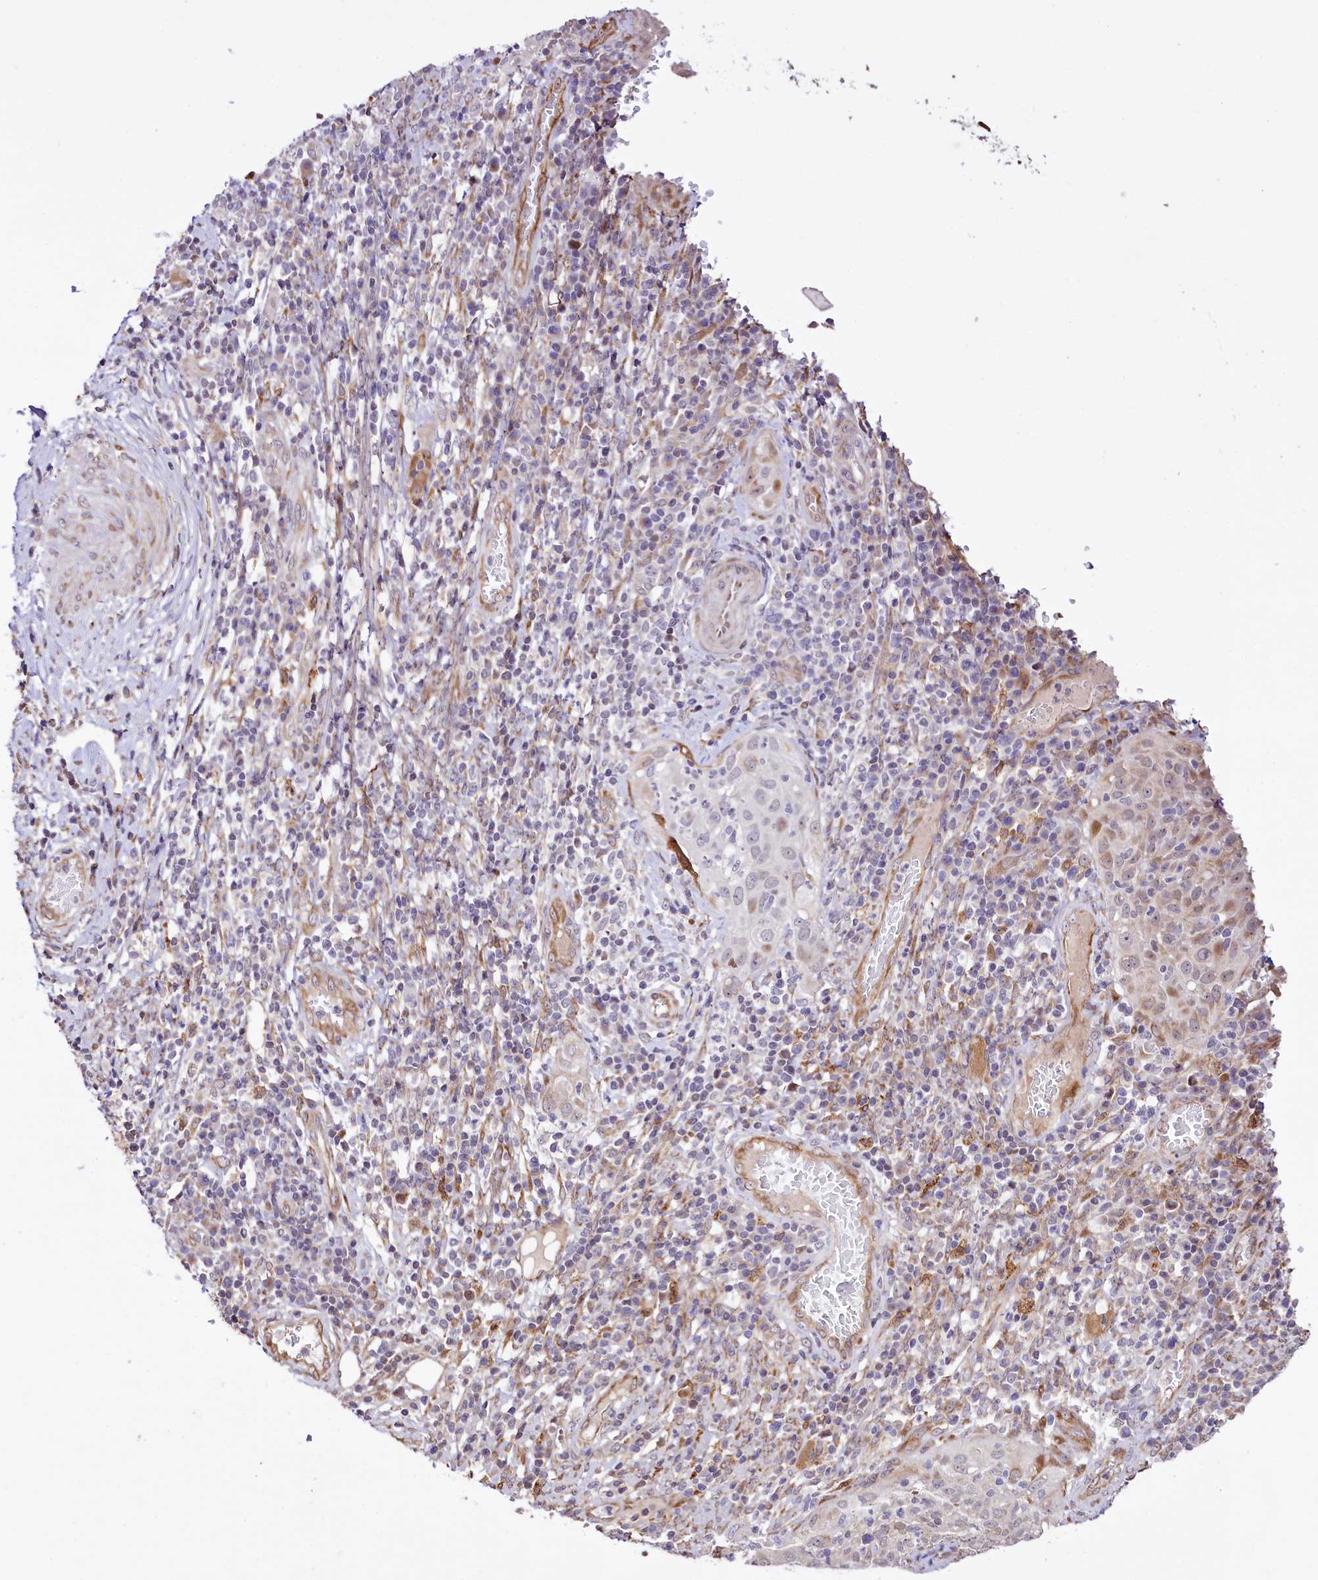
{"staining": {"intensity": "weak", "quantity": "<25%", "location": "cytoplasmic/membranous"}, "tissue": "cervical cancer", "cell_type": "Tumor cells", "image_type": "cancer", "snomed": [{"axis": "morphology", "description": "Squamous cell carcinoma, NOS"}, {"axis": "topography", "description": "Cervix"}], "caption": "Protein analysis of squamous cell carcinoma (cervical) displays no significant positivity in tumor cells.", "gene": "CUTC", "patient": {"sex": "female", "age": 31}}